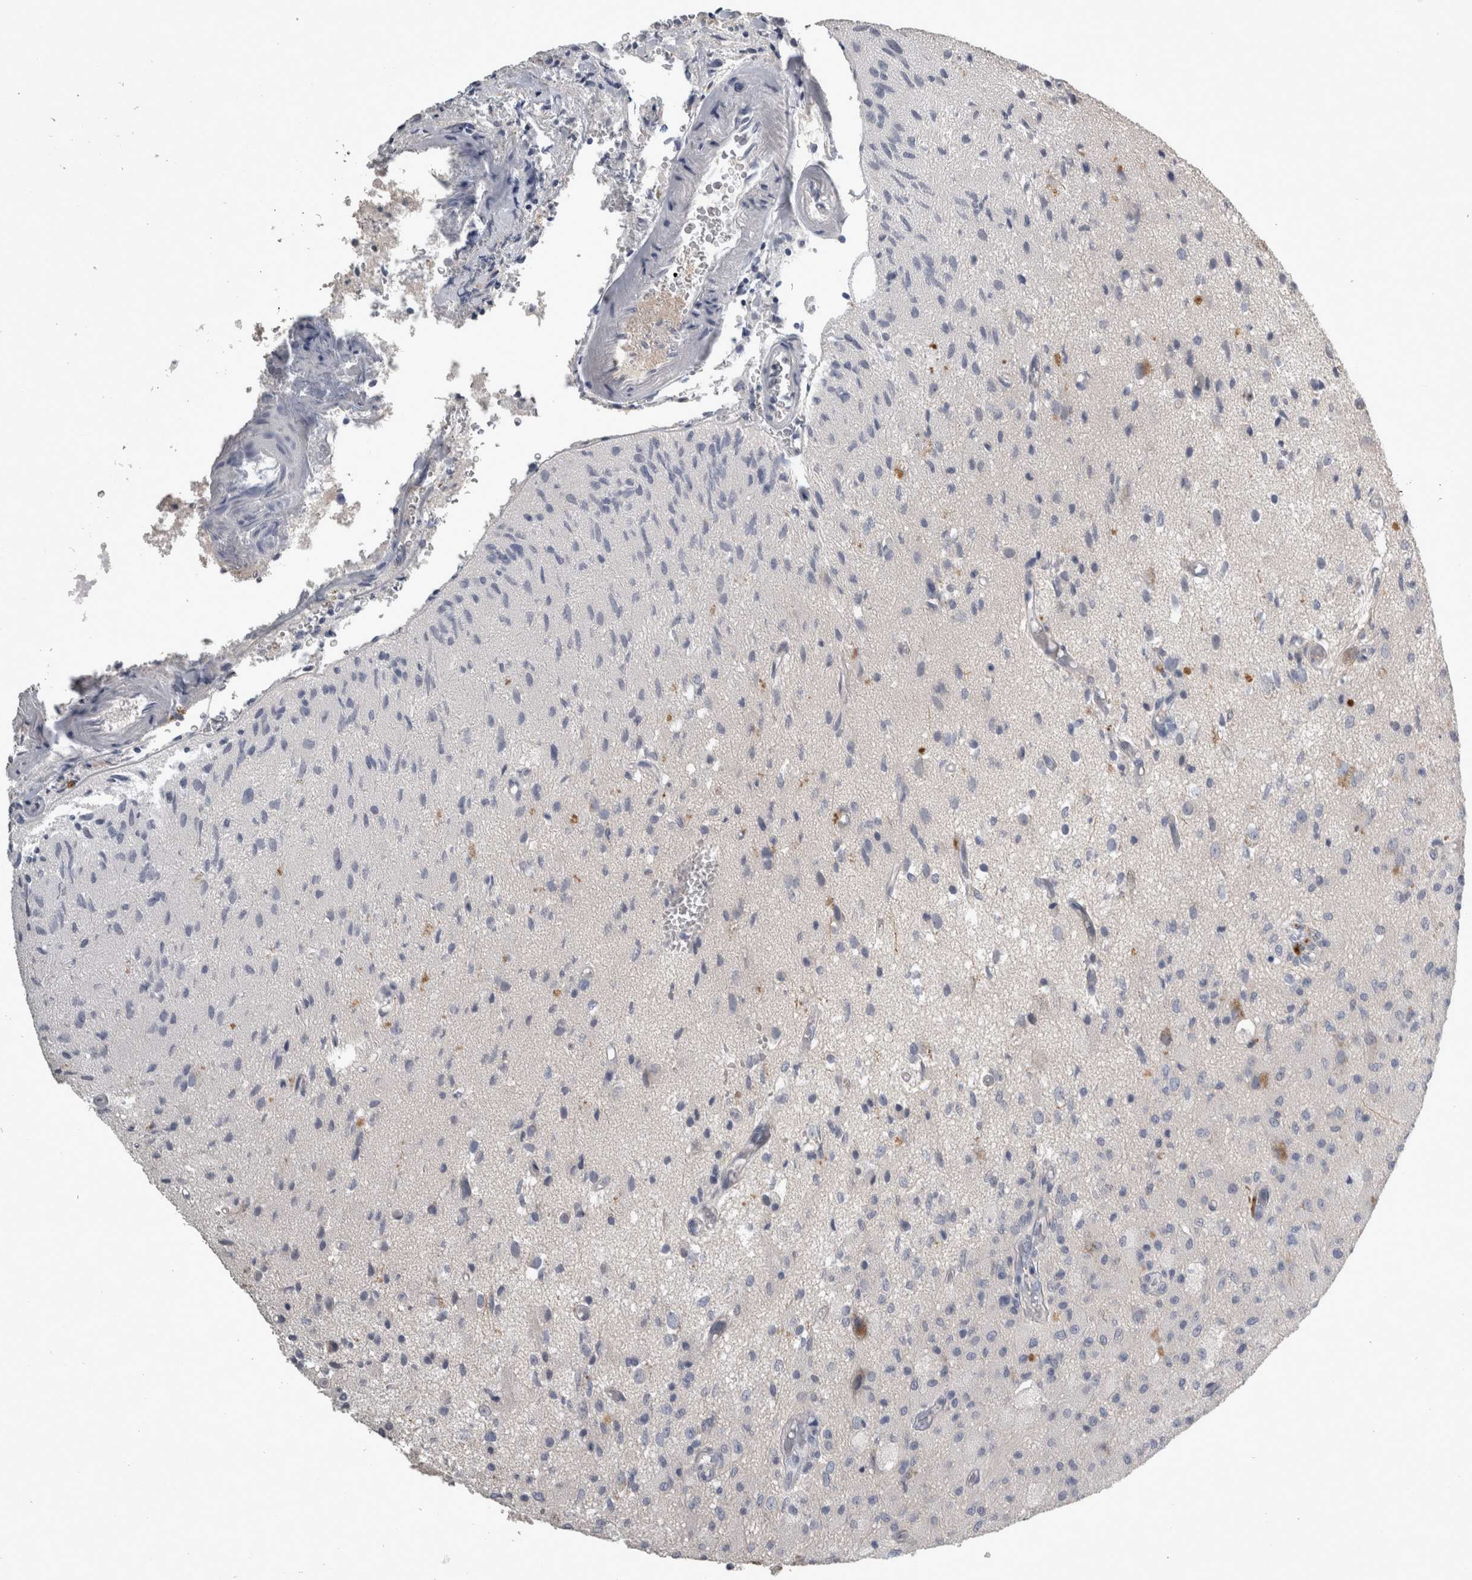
{"staining": {"intensity": "negative", "quantity": "none", "location": "none"}, "tissue": "glioma", "cell_type": "Tumor cells", "image_type": "cancer", "snomed": [{"axis": "morphology", "description": "Normal tissue, NOS"}, {"axis": "morphology", "description": "Glioma, malignant, High grade"}, {"axis": "topography", "description": "Cerebral cortex"}], "caption": "Tumor cells show no significant protein positivity in glioma.", "gene": "SLC22A11", "patient": {"sex": "male", "age": 77}}